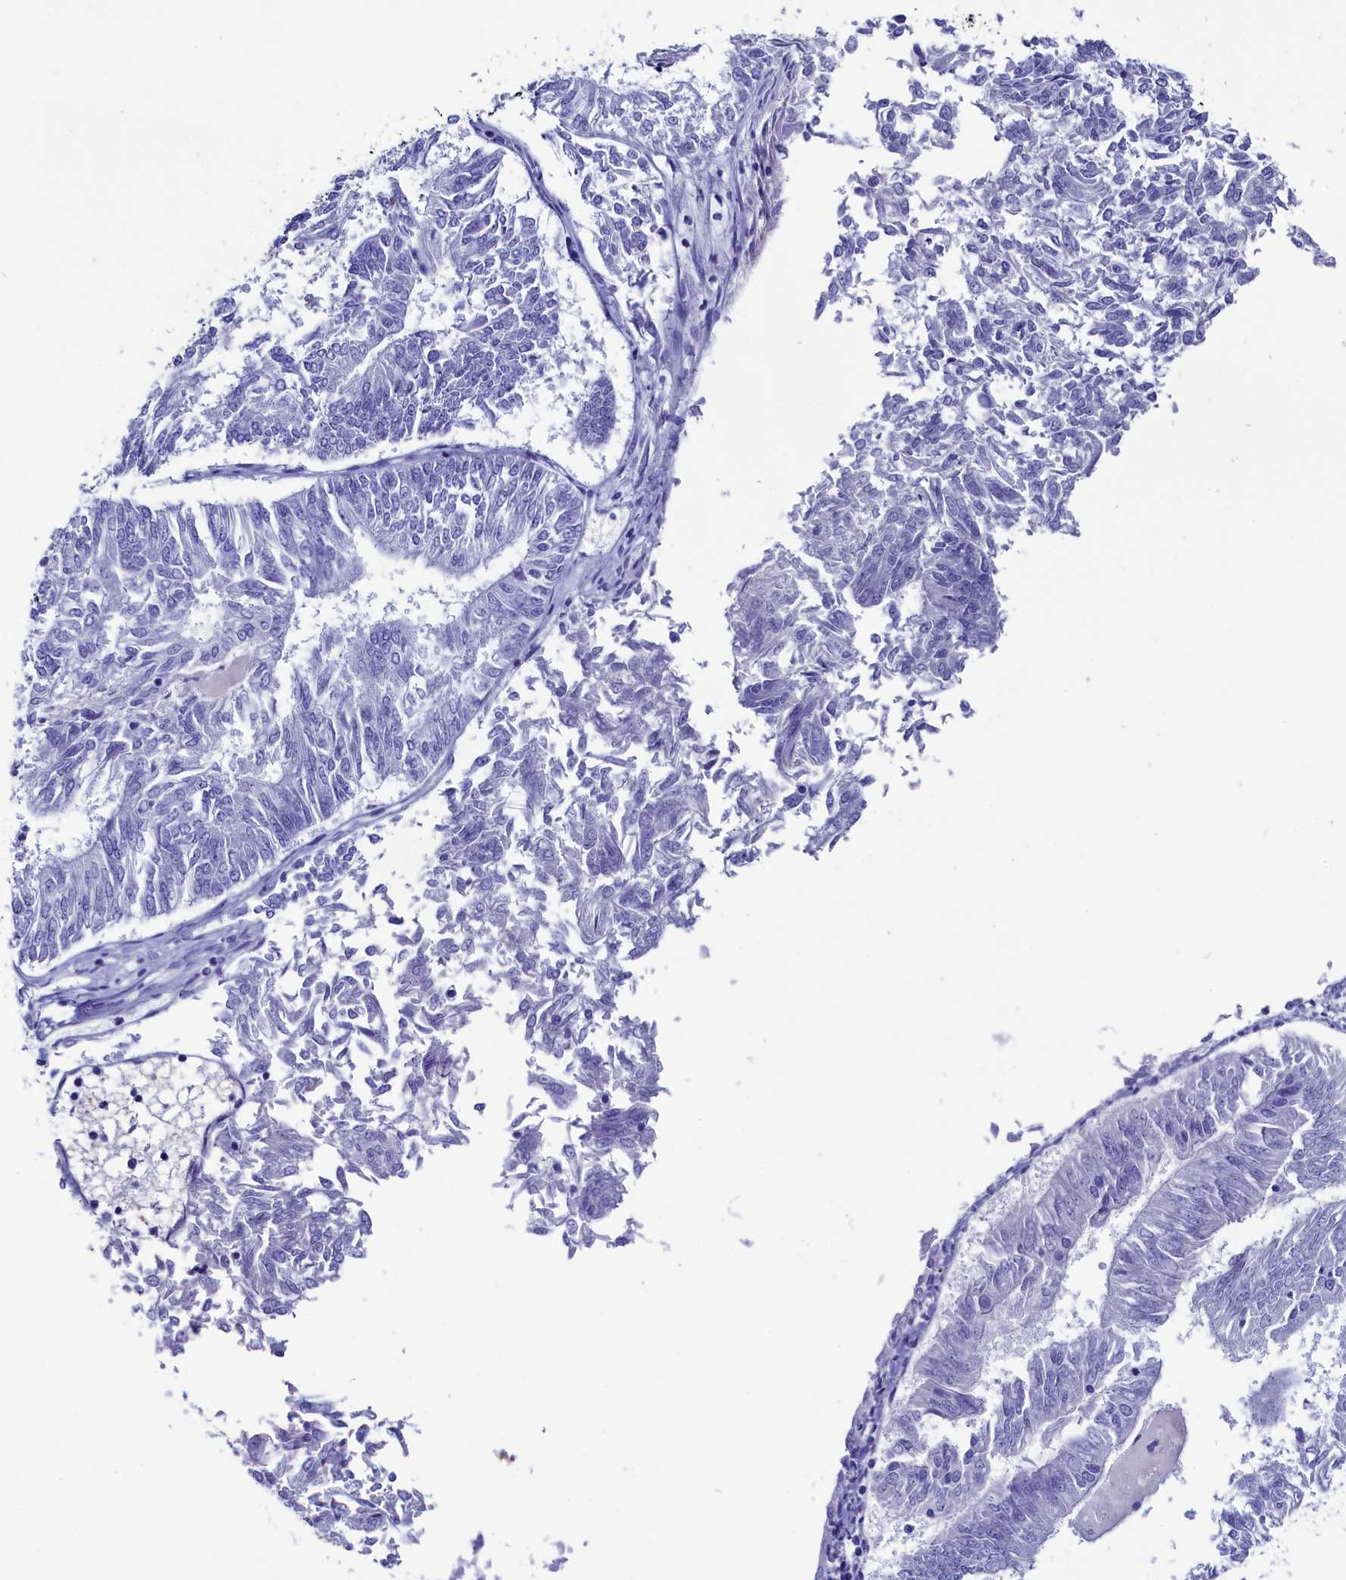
{"staining": {"intensity": "negative", "quantity": "none", "location": "none"}, "tissue": "endometrial cancer", "cell_type": "Tumor cells", "image_type": "cancer", "snomed": [{"axis": "morphology", "description": "Adenocarcinoma, NOS"}, {"axis": "topography", "description": "Endometrium"}], "caption": "Tumor cells are negative for brown protein staining in adenocarcinoma (endometrial). (Brightfield microscopy of DAB (3,3'-diaminobenzidine) IHC at high magnification).", "gene": "ANKRD29", "patient": {"sex": "female", "age": 58}}